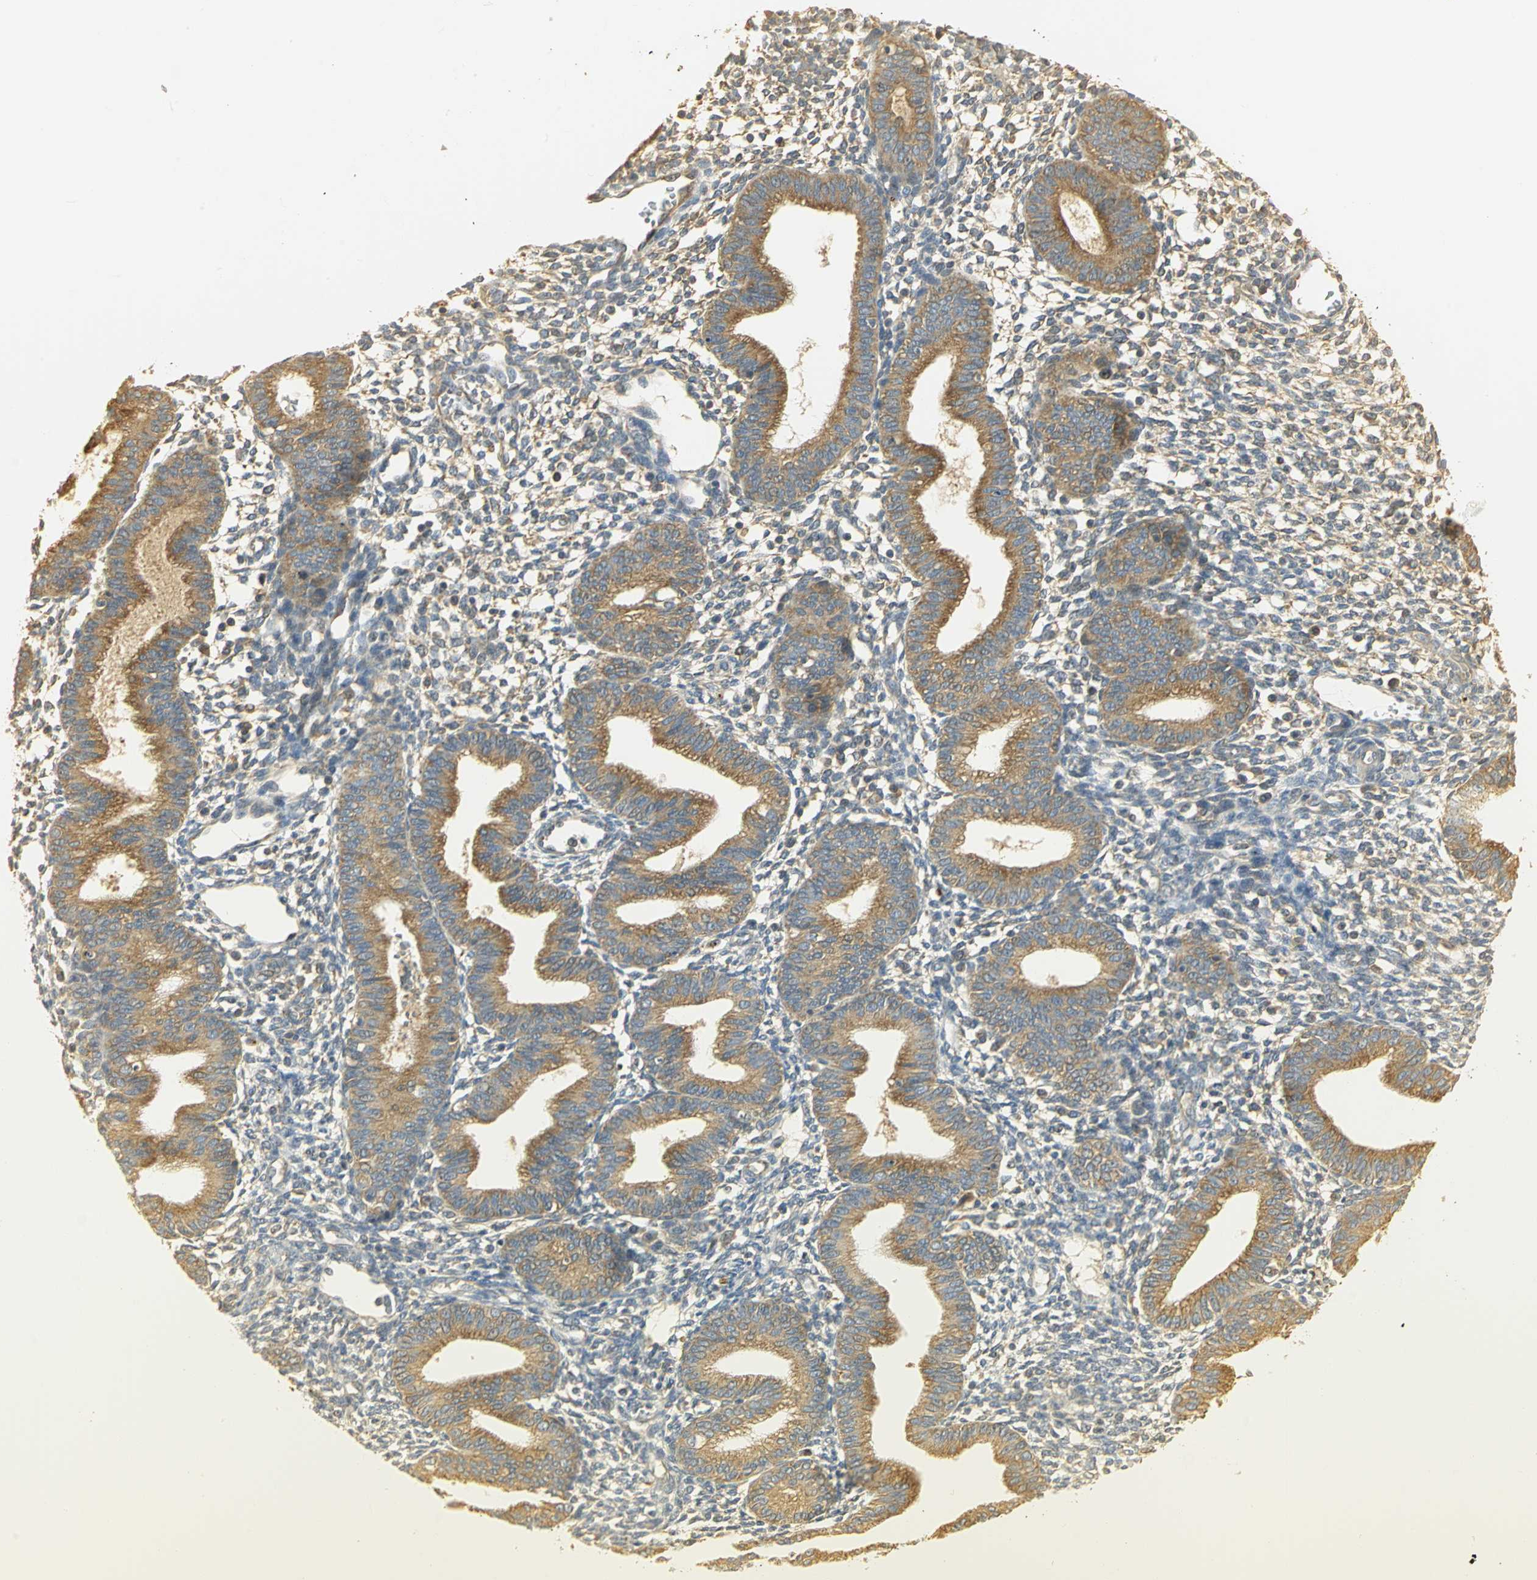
{"staining": {"intensity": "moderate", "quantity": ">75%", "location": "cytoplasmic/membranous"}, "tissue": "endometrium", "cell_type": "Cells in endometrial stroma", "image_type": "normal", "snomed": [{"axis": "morphology", "description": "Normal tissue, NOS"}, {"axis": "topography", "description": "Endometrium"}], "caption": "Human endometrium stained with a protein marker reveals moderate staining in cells in endometrial stroma.", "gene": "RARS1", "patient": {"sex": "female", "age": 61}}